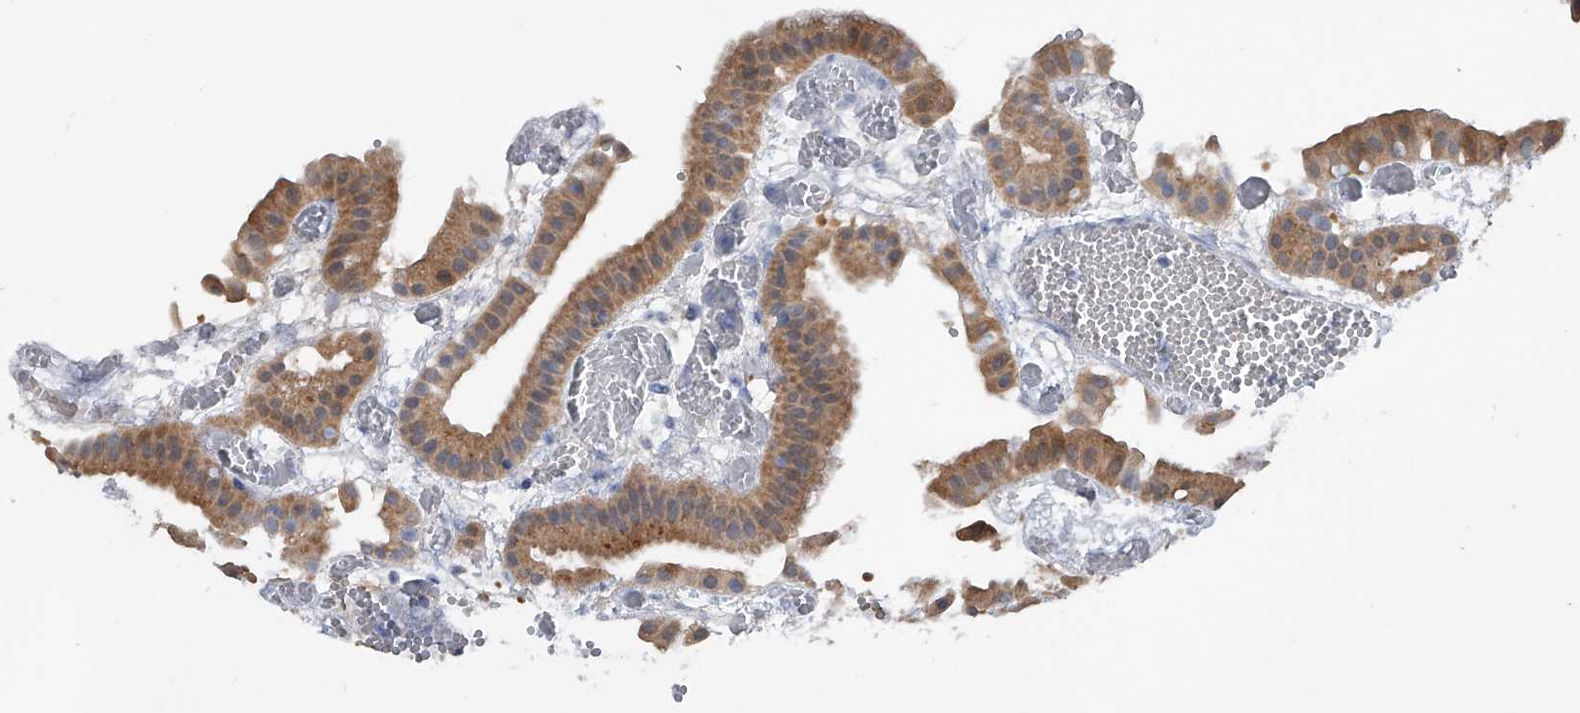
{"staining": {"intensity": "moderate", "quantity": ">75%", "location": "cytoplasmic/membranous"}, "tissue": "gallbladder", "cell_type": "Glandular cells", "image_type": "normal", "snomed": [{"axis": "morphology", "description": "Normal tissue, NOS"}, {"axis": "topography", "description": "Gallbladder"}], "caption": "A brown stain shows moderate cytoplasmic/membranous staining of a protein in glandular cells of benign gallbladder.", "gene": "PGM3", "patient": {"sex": "female", "age": 64}}